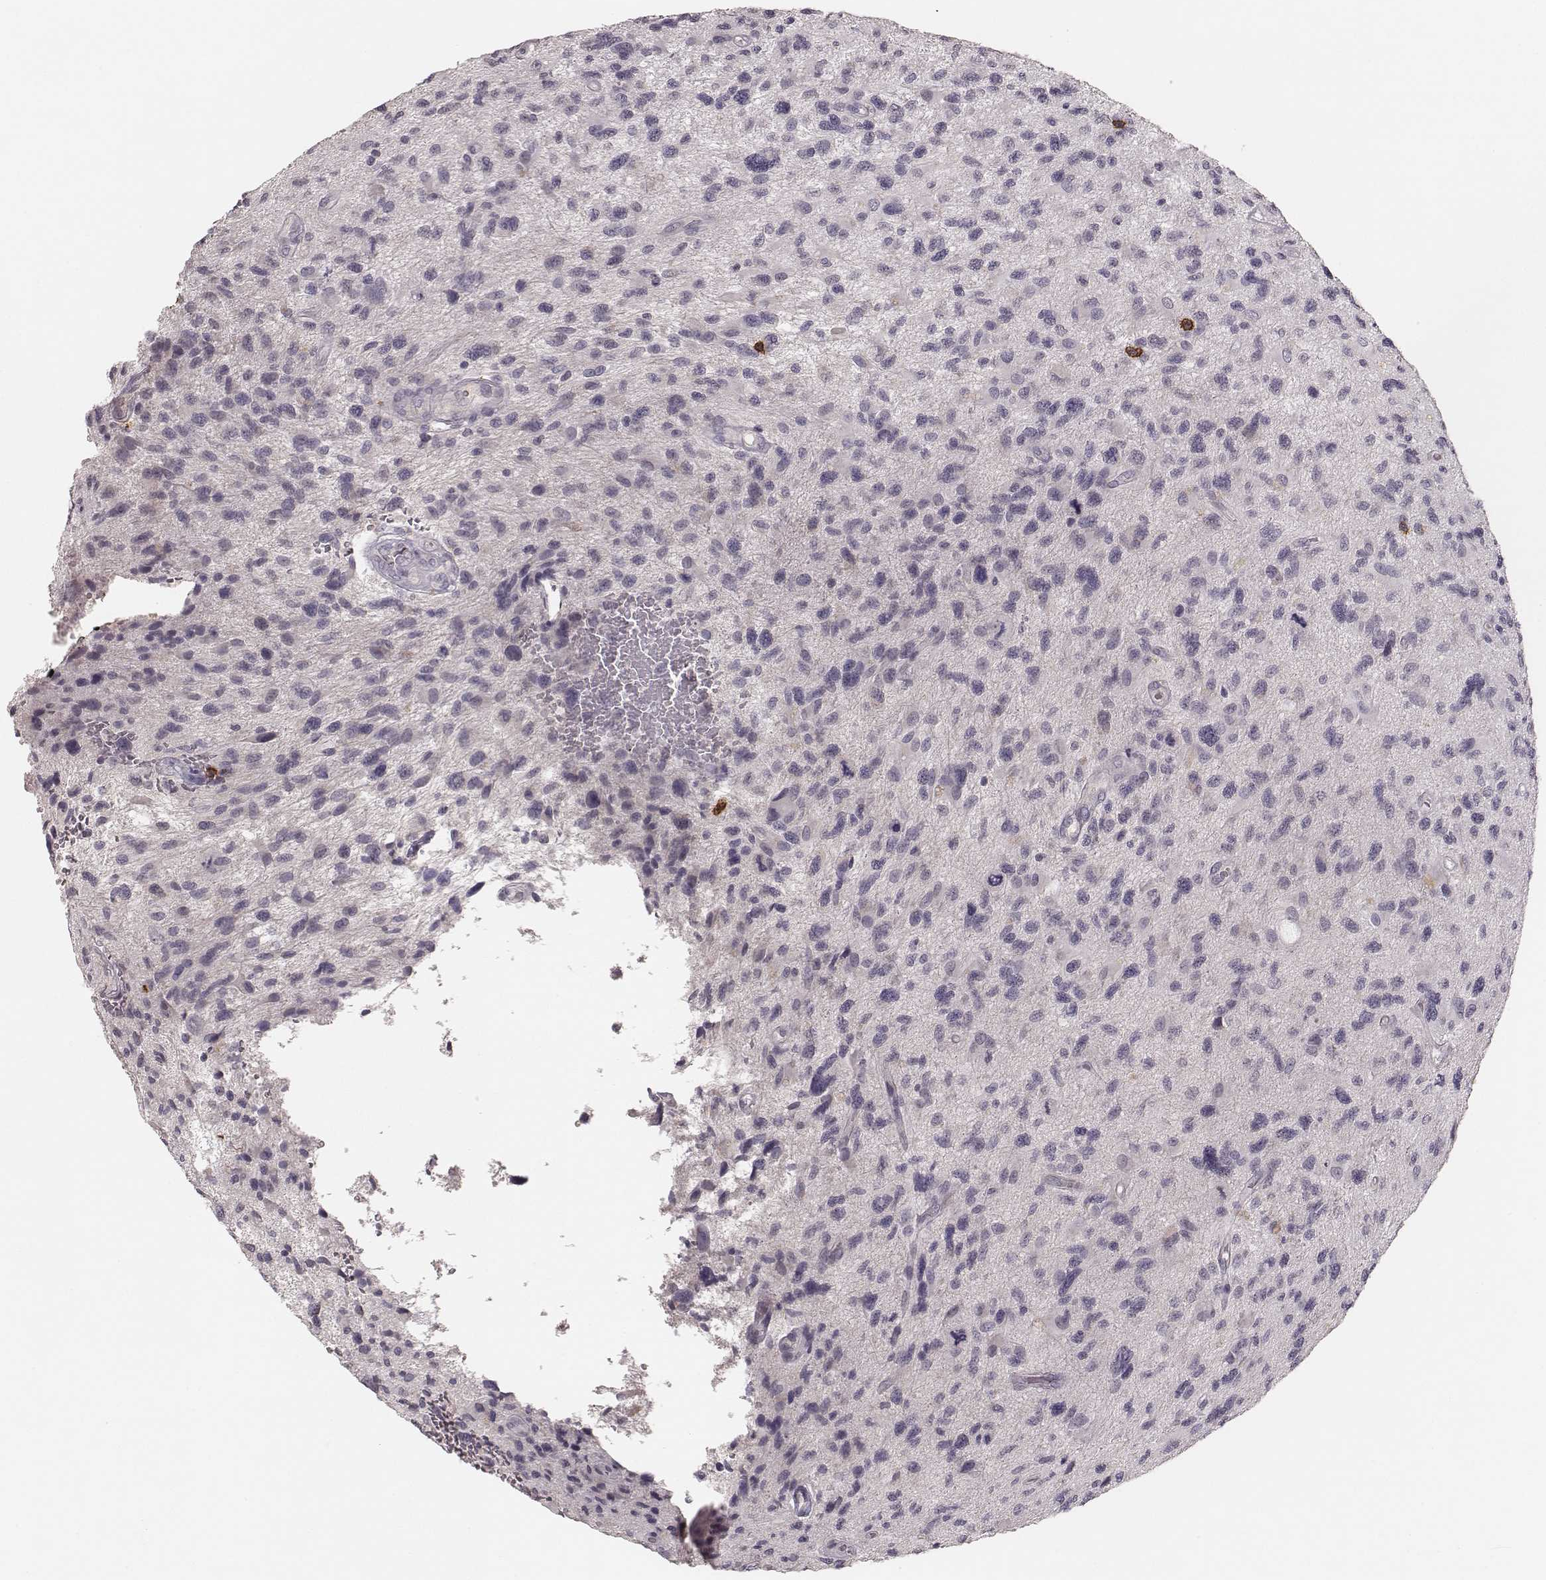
{"staining": {"intensity": "negative", "quantity": "none", "location": "none"}, "tissue": "glioma", "cell_type": "Tumor cells", "image_type": "cancer", "snomed": [{"axis": "morphology", "description": "Glioma, malignant, NOS"}, {"axis": "morphology", "description": "Glioma, malignant, High grade"}, {"axis": "topography", "description": "Brain"}], "caption": "Histopathology image shows no significant protein expression in tumor cells of glioma.", "gene": "CD8A", "patient": {"sex": "female", "age": 71}}